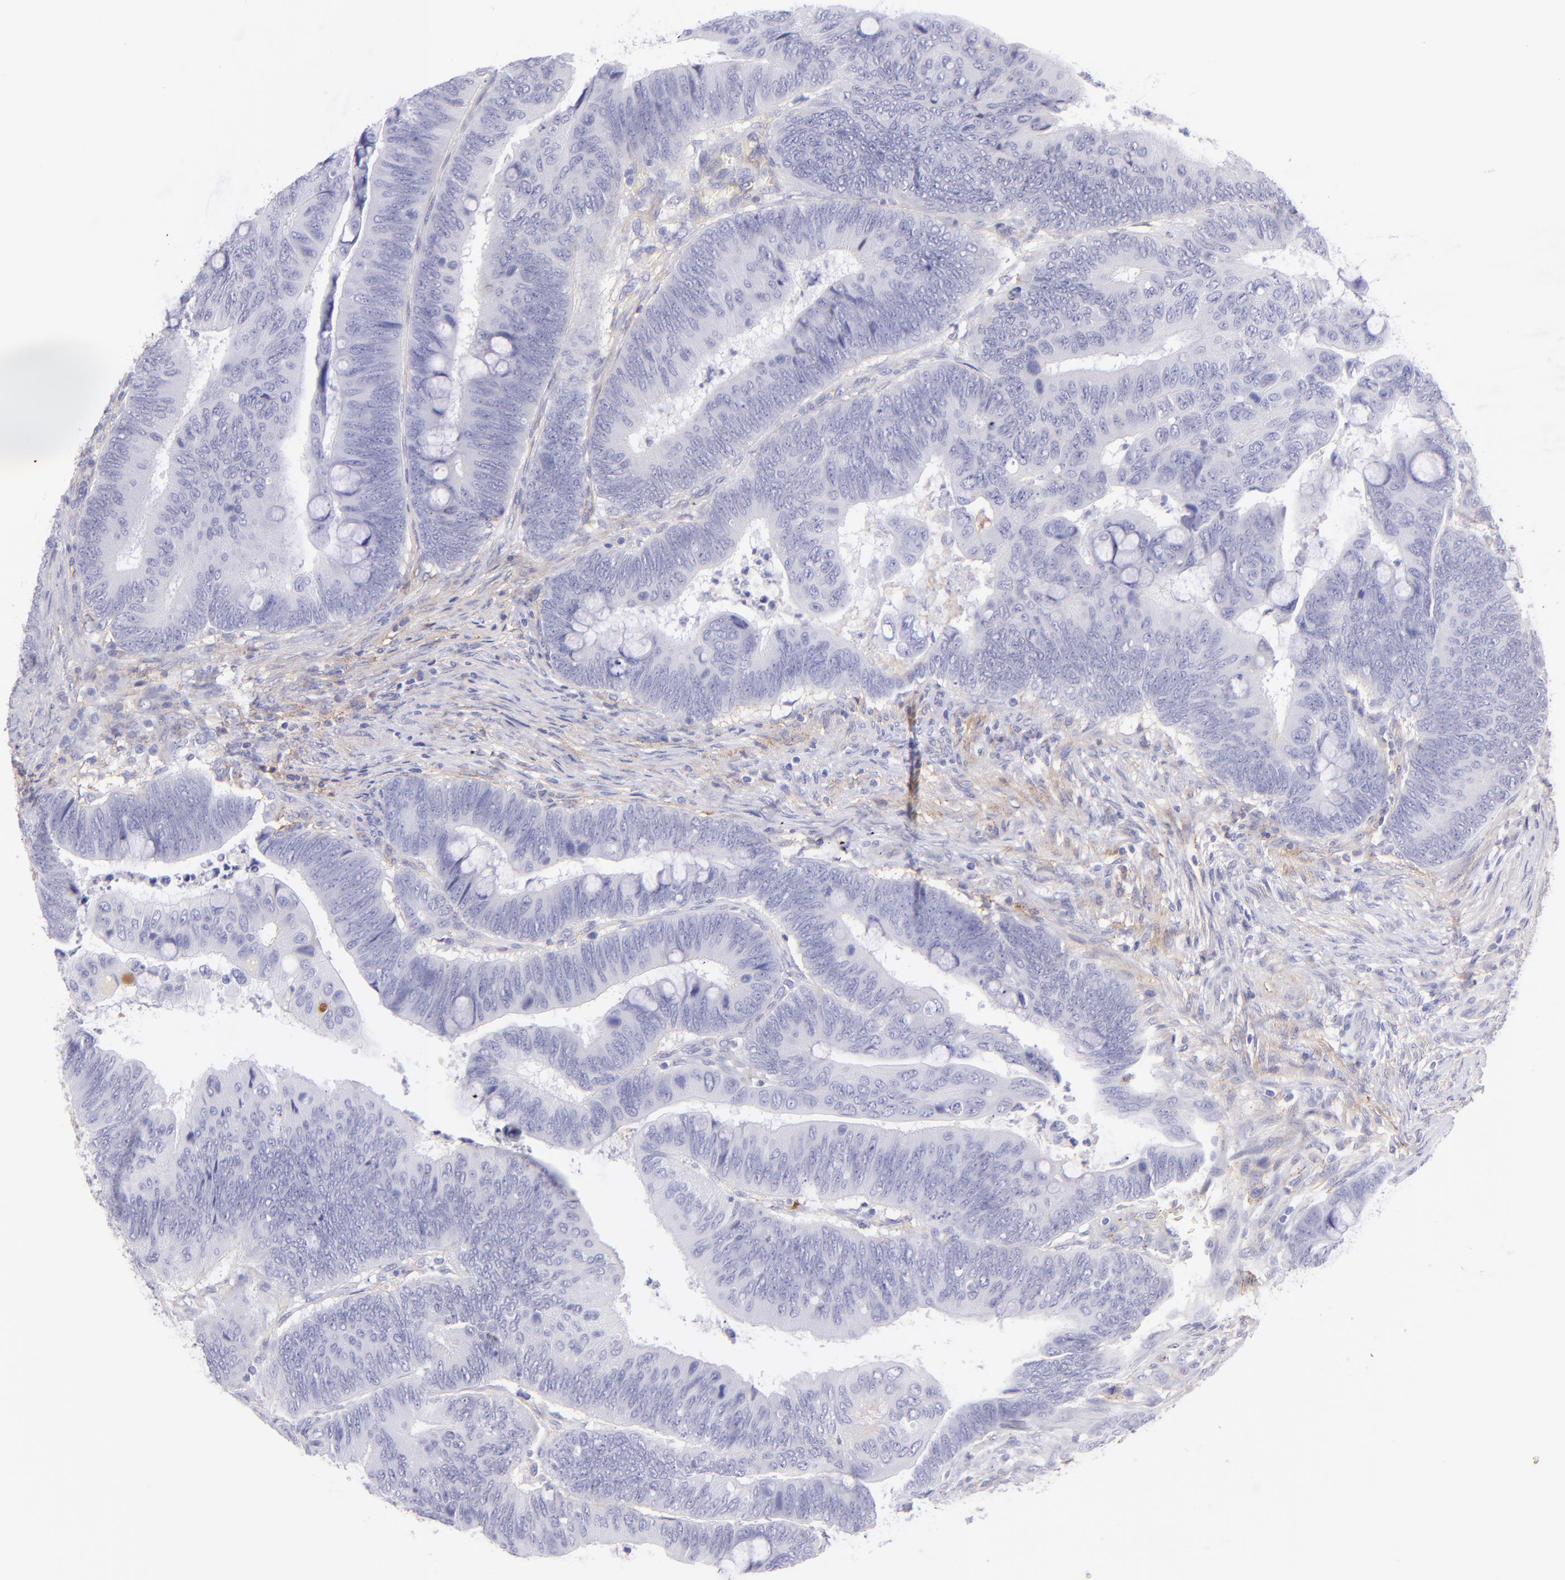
{"staining": {"intensity": "negative", "quantity": "none", "location": "none"}, "tissue": "colorectal cancer", "cell_type": "Tumor cells", "image_type": "cancer", "snomed": [{"axis": "morphology", "description": "Normal tissue, NOS"}, {"axis": "morphology", "description": "Adenocarcinoma, NOS"}, {"axis": "topography", "description": "Rectum"}], "caption": "There is no significant expression in tumor cells of colorectal cancer (adenocarcinoma).", "gene": "CD81", "patient": {"sex": "male", "age": 92}}